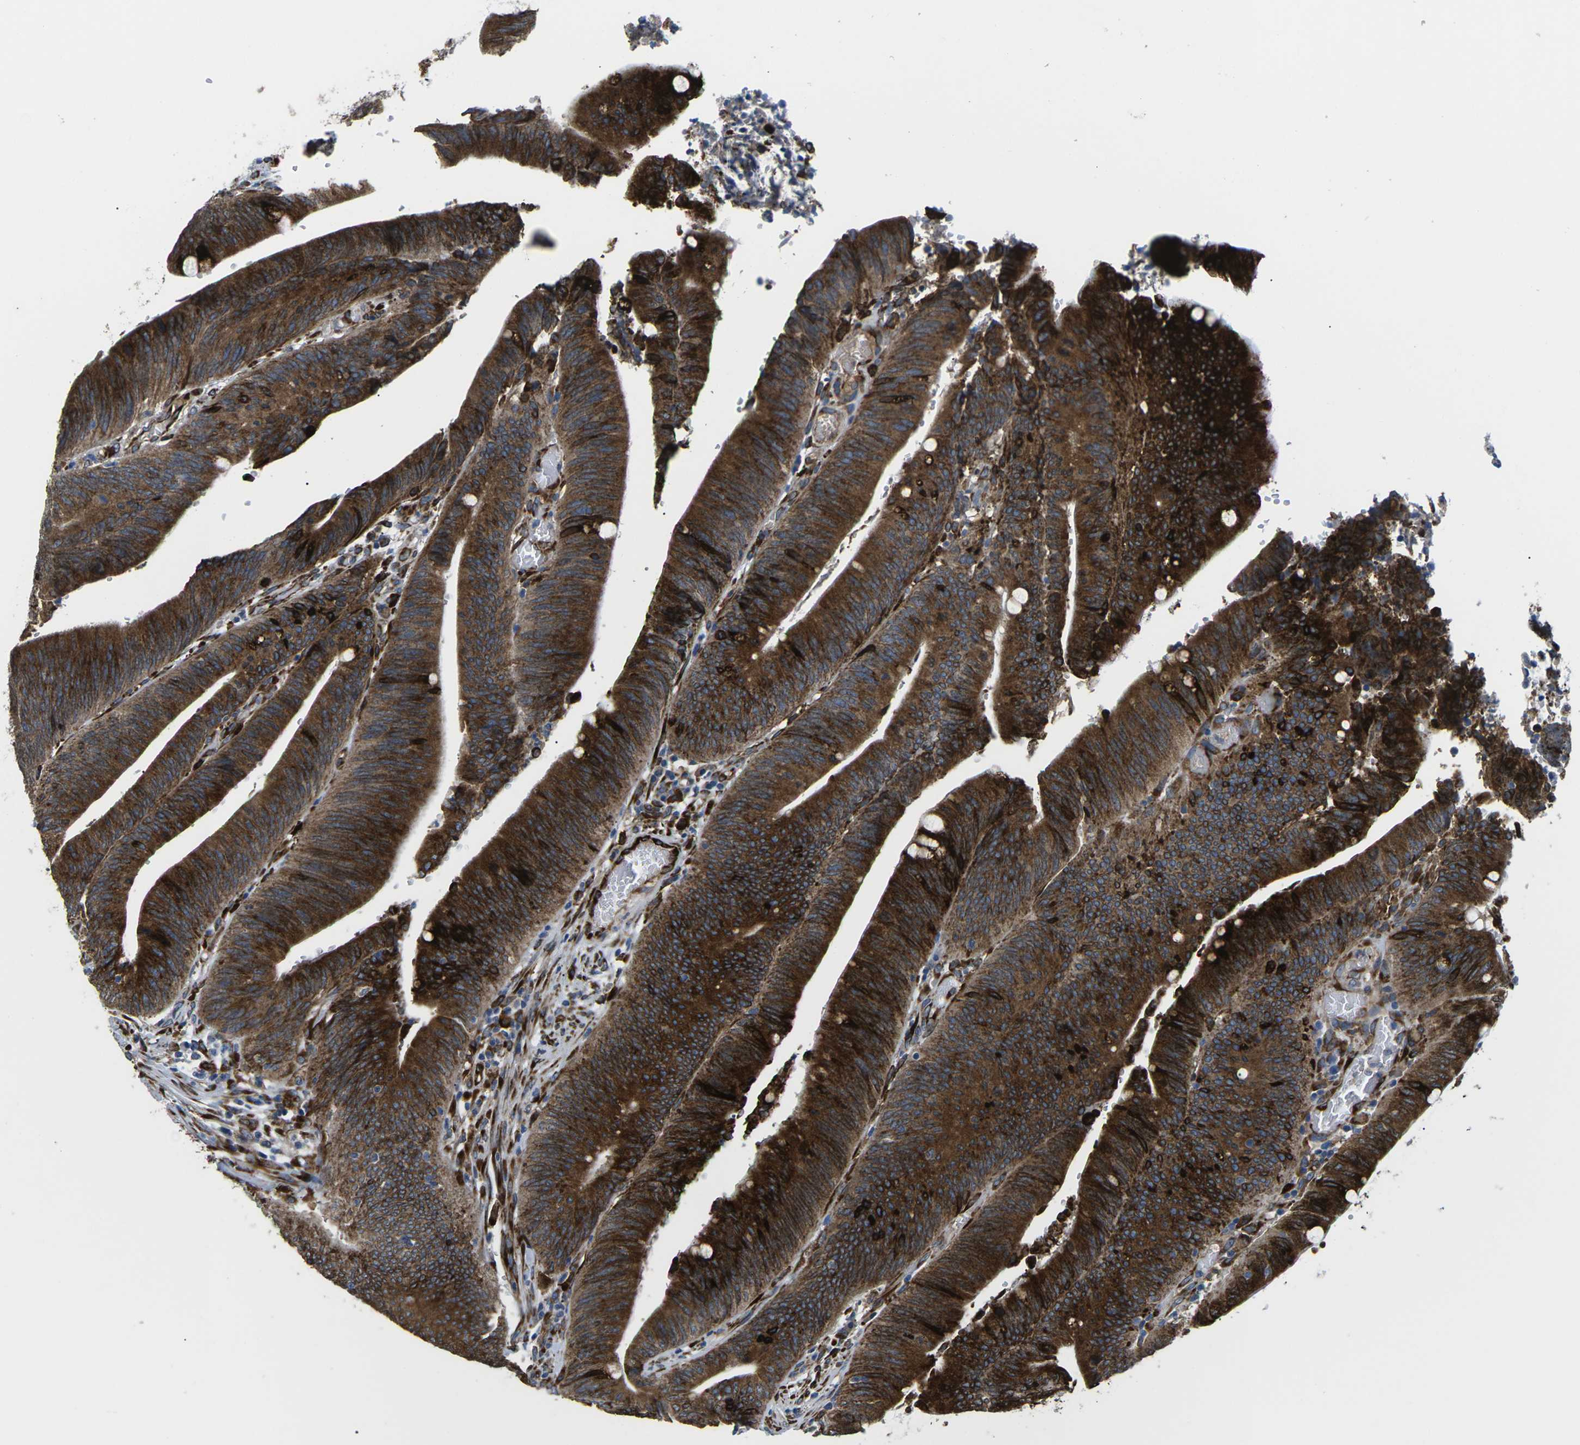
{"staining": {"intensity": "strong", "quantity": ">75%", "location": "cytoplasmic/membranous"}, "tissue": "colorectal cancer", "cell_type": "Tumor cells", "image_type": "cancer", "snomed": [{"axis": "morphology", "description": "Normal tissue, NOS"}, {"axis": "morphology", "description": "Adenocarcinoma, NOS"}, {"axis": "topography", "description": "Rectum"}], "caption": "Brown immunohistochemical staining in human colorectal adenocarcinoma exhibits strong cytoplasmic/membranous positivity in approximately >75% of tumor cells.", "gene": "PDZD8", "patient": {"sex": "female", "age": 66}}